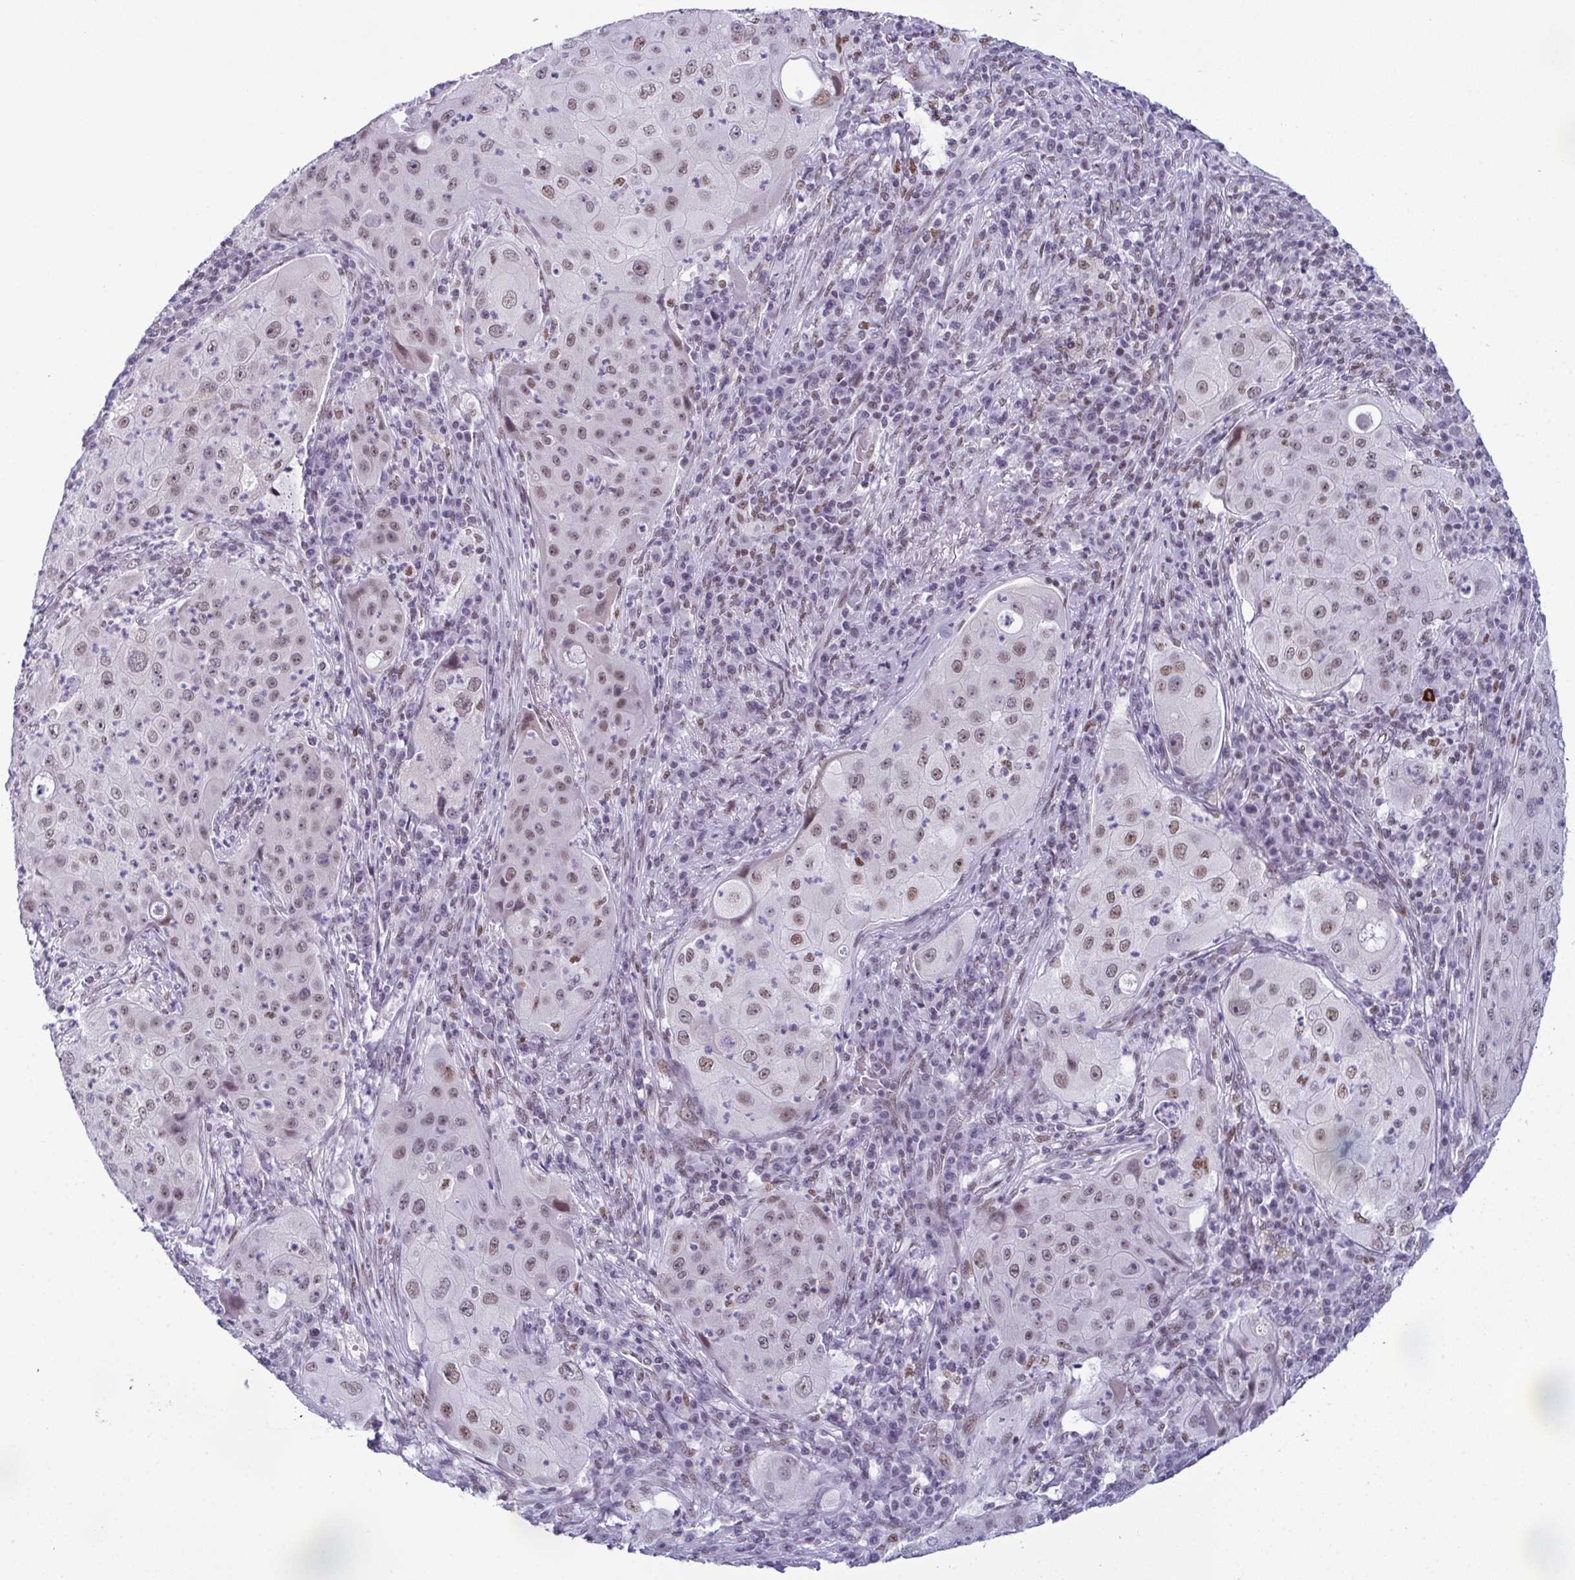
{"staining": {"intensity": "moderate", "quantity": ">75%", "location": "nuclear"}, "tissue": "lung cancer", "cell_type": "Tumor cells", "image_type": "cancer", "snomed": [{"axis": "morphology", "description": "Squamous cell carcinoma, NOS"}, {"axis": "topography", "description": "Lung"}], "caption": "Lung cancer (squamous cell carcinoma) stained with a brown dye demonstrates moderate nuclear positive positivity in about >75% of tumor cells.", "gene": "RBM7", "patient": {"sex": "female", "age": 59}}